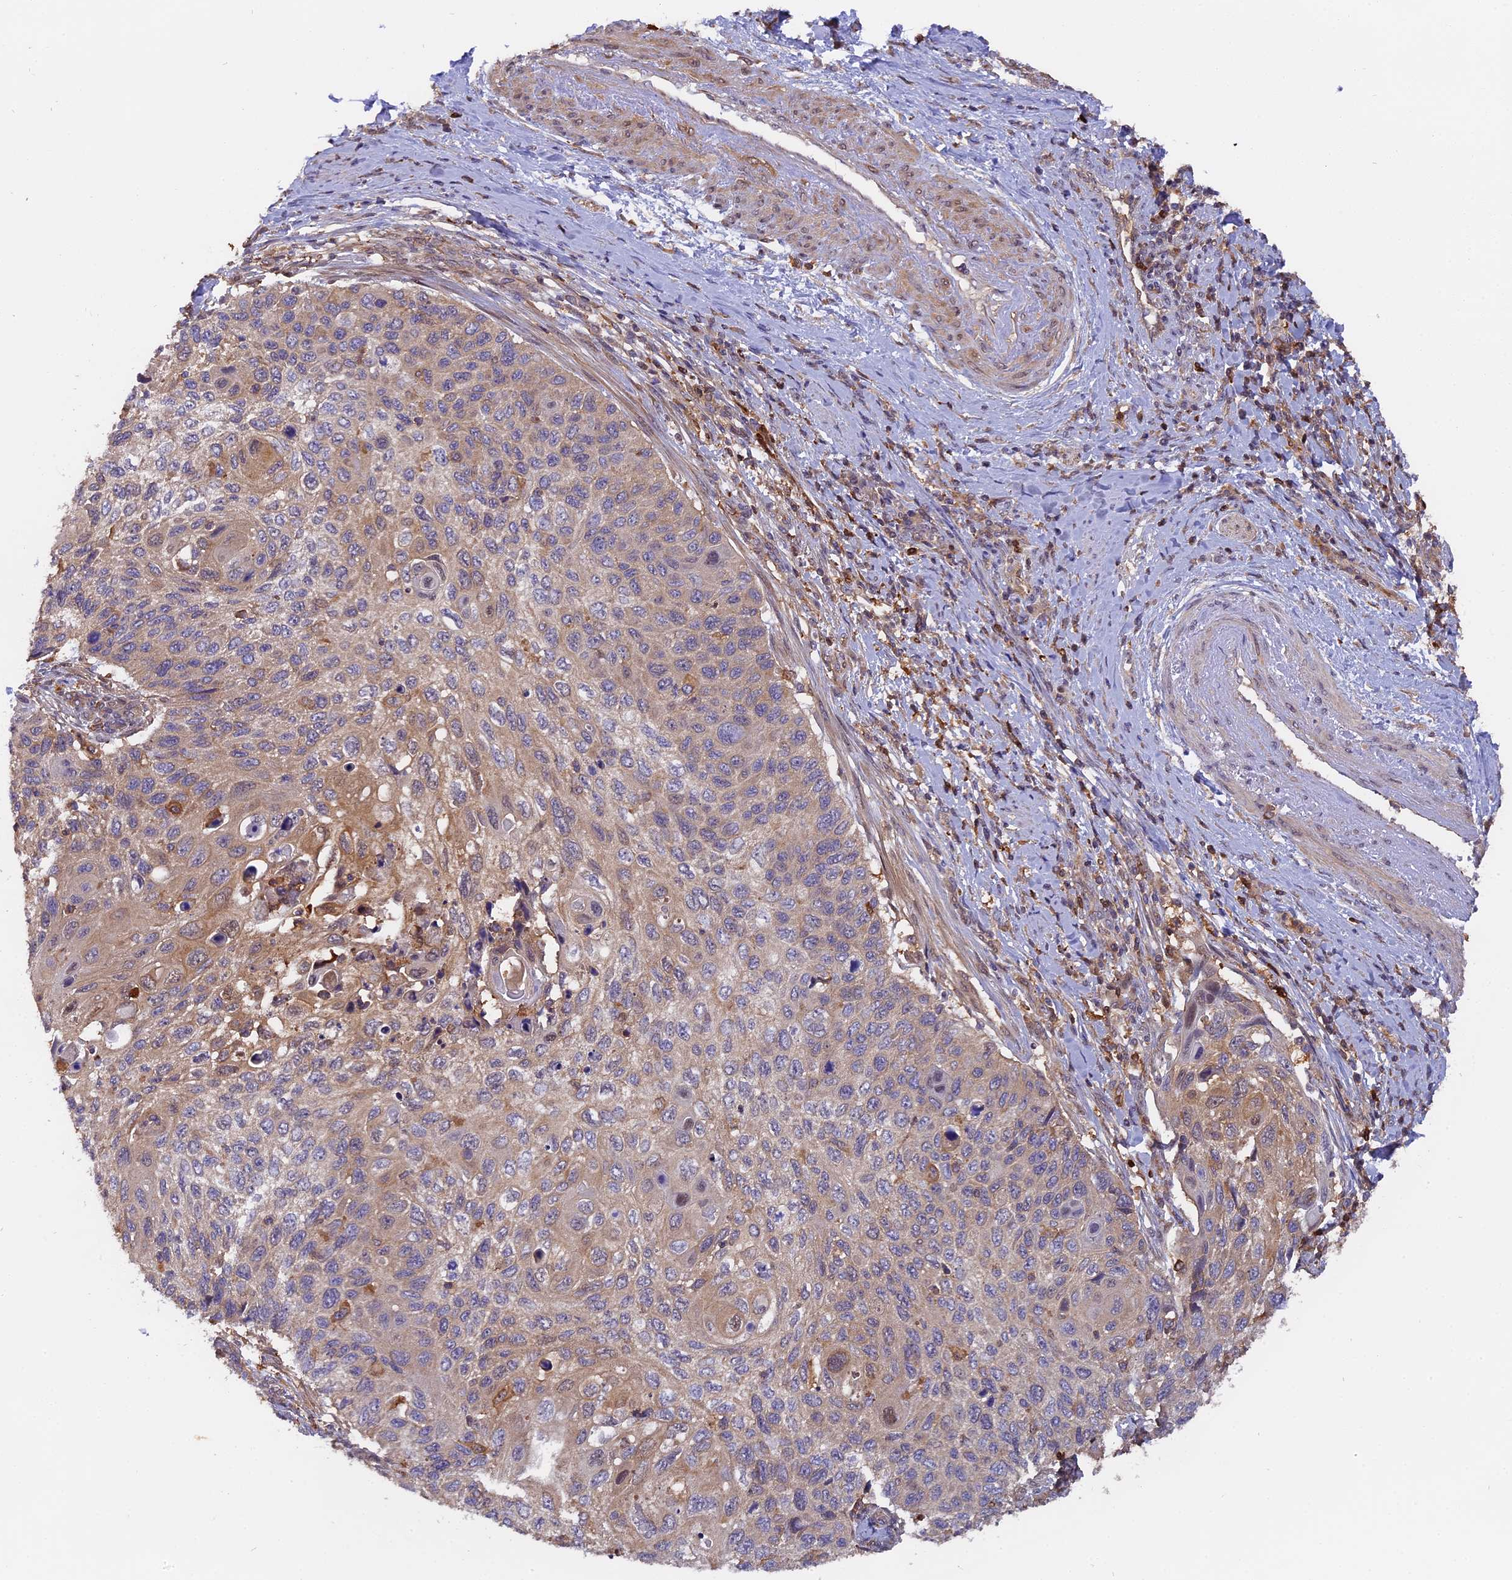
{"staining": {"intensity": "weak", "quantity": "<25%", "location": "cytoplasmic/membranous,nuclear"}, "tissue": "cervical cancer", "cell_type": "Tumor cells", "image_type": "cancer", "snomed": [{"axis": "morphology", "description": "Squamous cell carcinoma, NOS"}, {"axis": "topography", "description": "Cervix"}], "caption": "A high-resolution photomicrograph shows immunohistochemistry (IHC) staining of cervical cancer, which reveals no significant staining in tumor cells.", "gene": "FAM118B", "patient": {"sex": "female", "age": 70}}